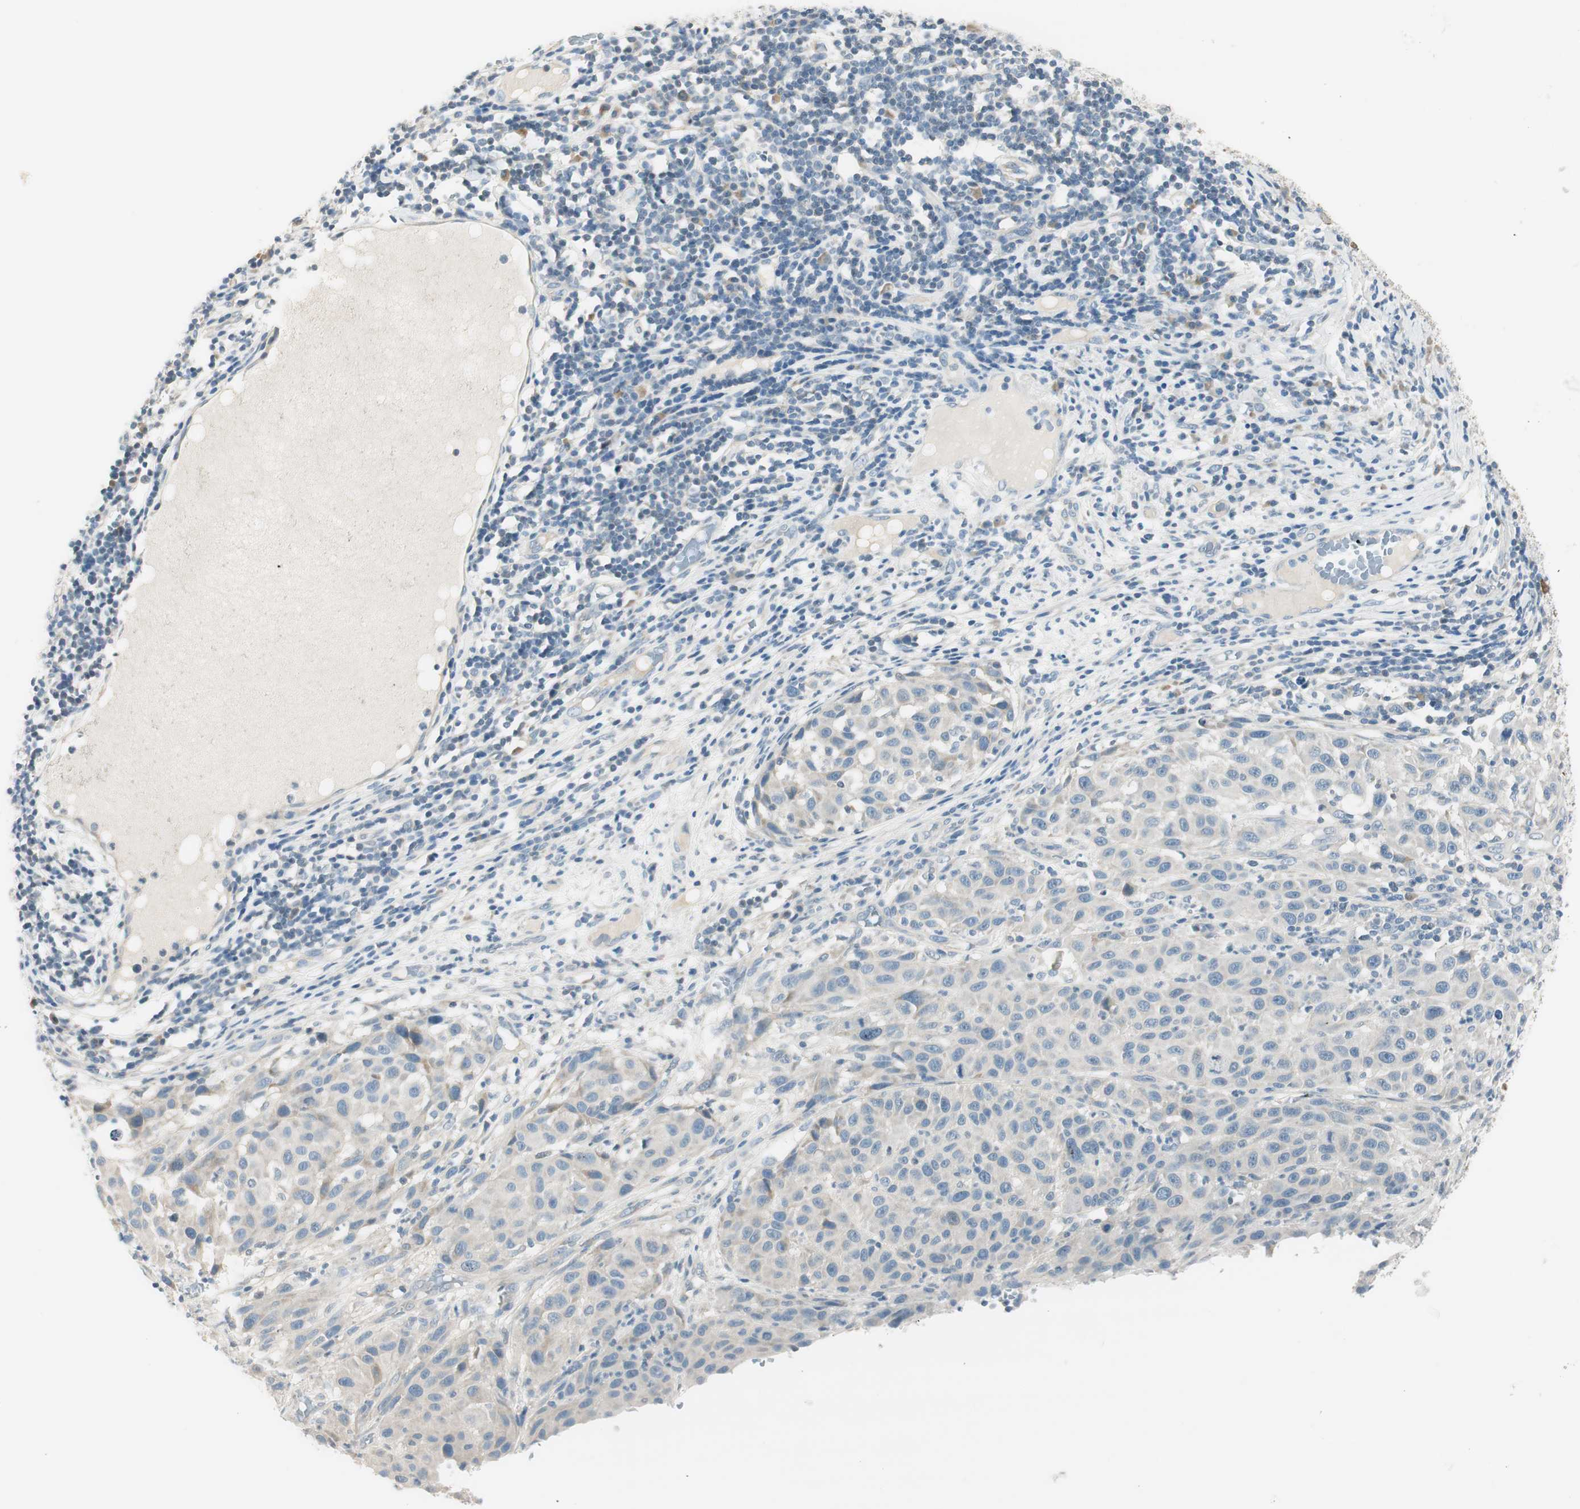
{"staining": {"intensity": "negative", "quantity": "none", "location": "none"}, "tissue": "melanoma", "cell_type": "Tumor cells", "image_type": "cancer", "snomed": [{"axis": "morphology", "description": "Malignant melanoma, Metastatic site"}, {"axis": "topography", "description": "Lymph node"}], "caption": "Immunohistochemical staining of human malignant melanoma (metastatic site) displays no significant staining in tumor cells.", "gene": "TACR3", "patient": {"sex": "male", "age": 61}}